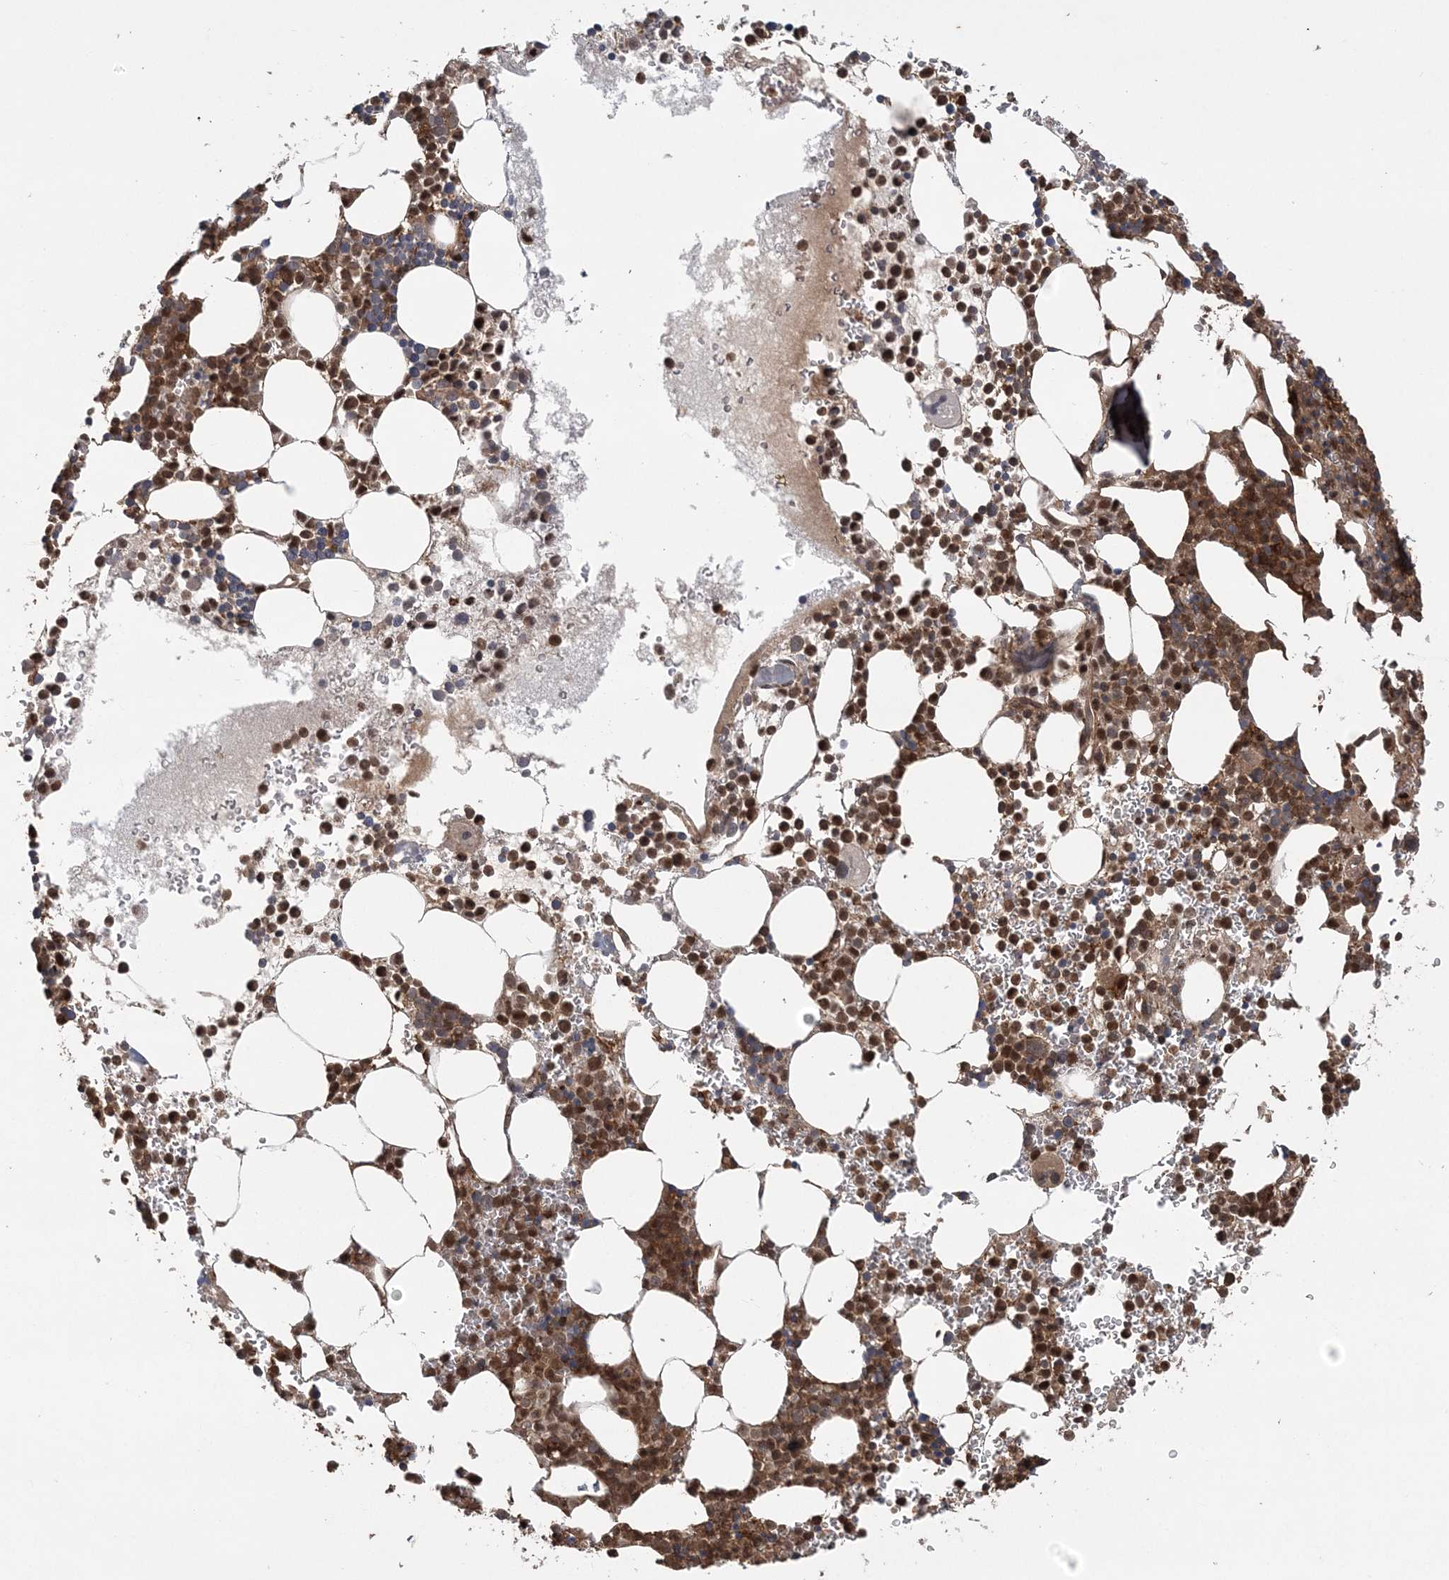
{"staining": {"intensity": "strong", "quantity": ">75%", "location": "cytoplasmic/membranous"}, "tissue": "bone marrow", "cell_type": "Hematopoietic cells", "image_type": "normal", "snomed": [{"axis": "morphology", "description": "Normal tissue, NOS"}, {"axis": "topography", "description": "Bone marrow"}], "caption": "Immunohistochemical staining of benign human bone marrow shows high levels of strong cytoplasmic/membranous expression in about >75% of hematopoietic cells.", "gene": "LACC1", "patient": {"sex": "female", "age": 78}}